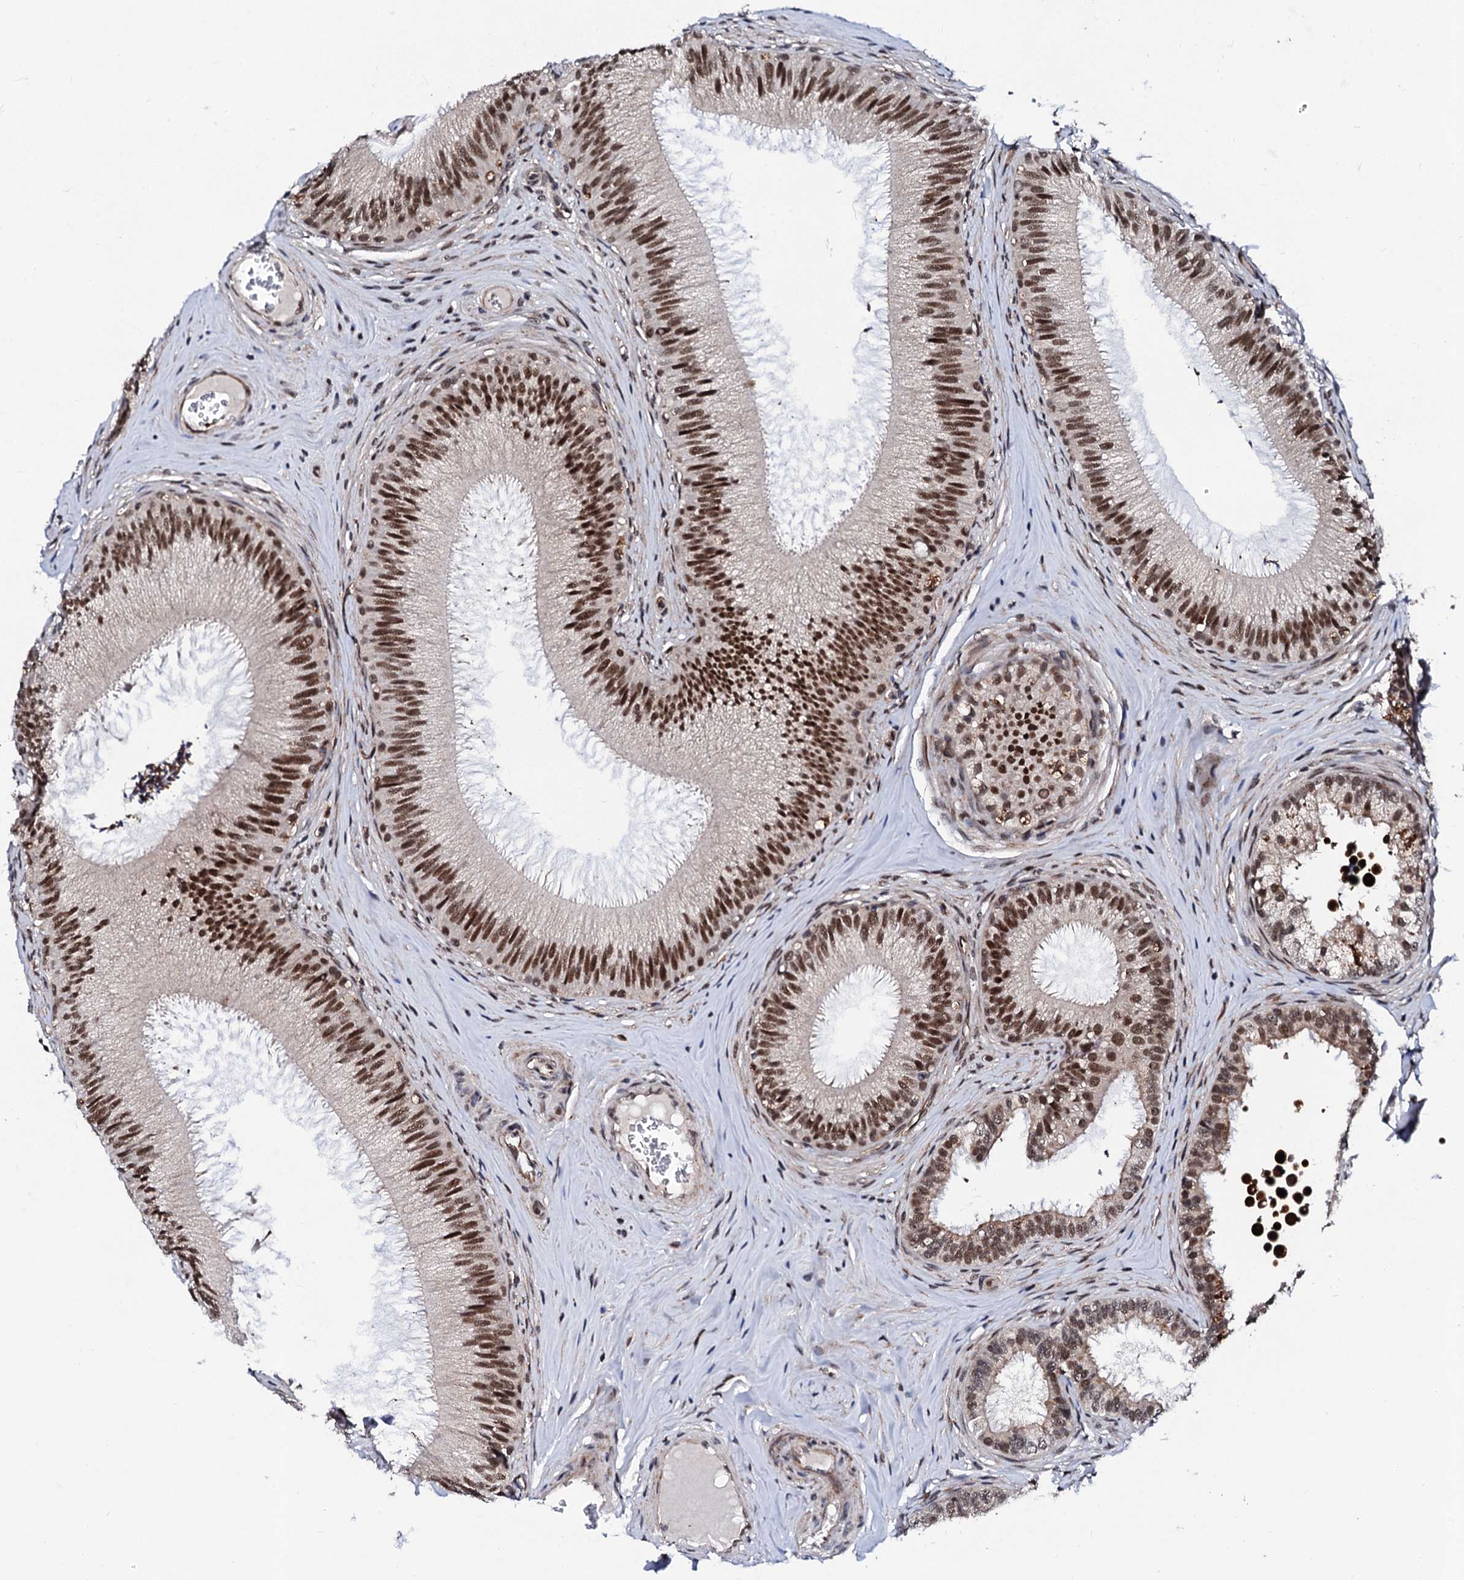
{"staining": {"intensity": "strong", "quantity": ">75%", "location": "nuclear"}, "tissue": "epididymis", "cell_type": "Glandular cells", "image_type": "normal", "snomed": [{"axis": "morphology", "description": "Normal tissue, NOS"}, {"axis": "topography", "description": "Epididymis"}], "caption": "About >75% of glandular cells in unremarkable epididymis exhibit strong nuclear protein staining as visualized by brown immunohistochemical staining.", "gene": "CSTF3", "patient": {"sex": "male", "age": 46}}